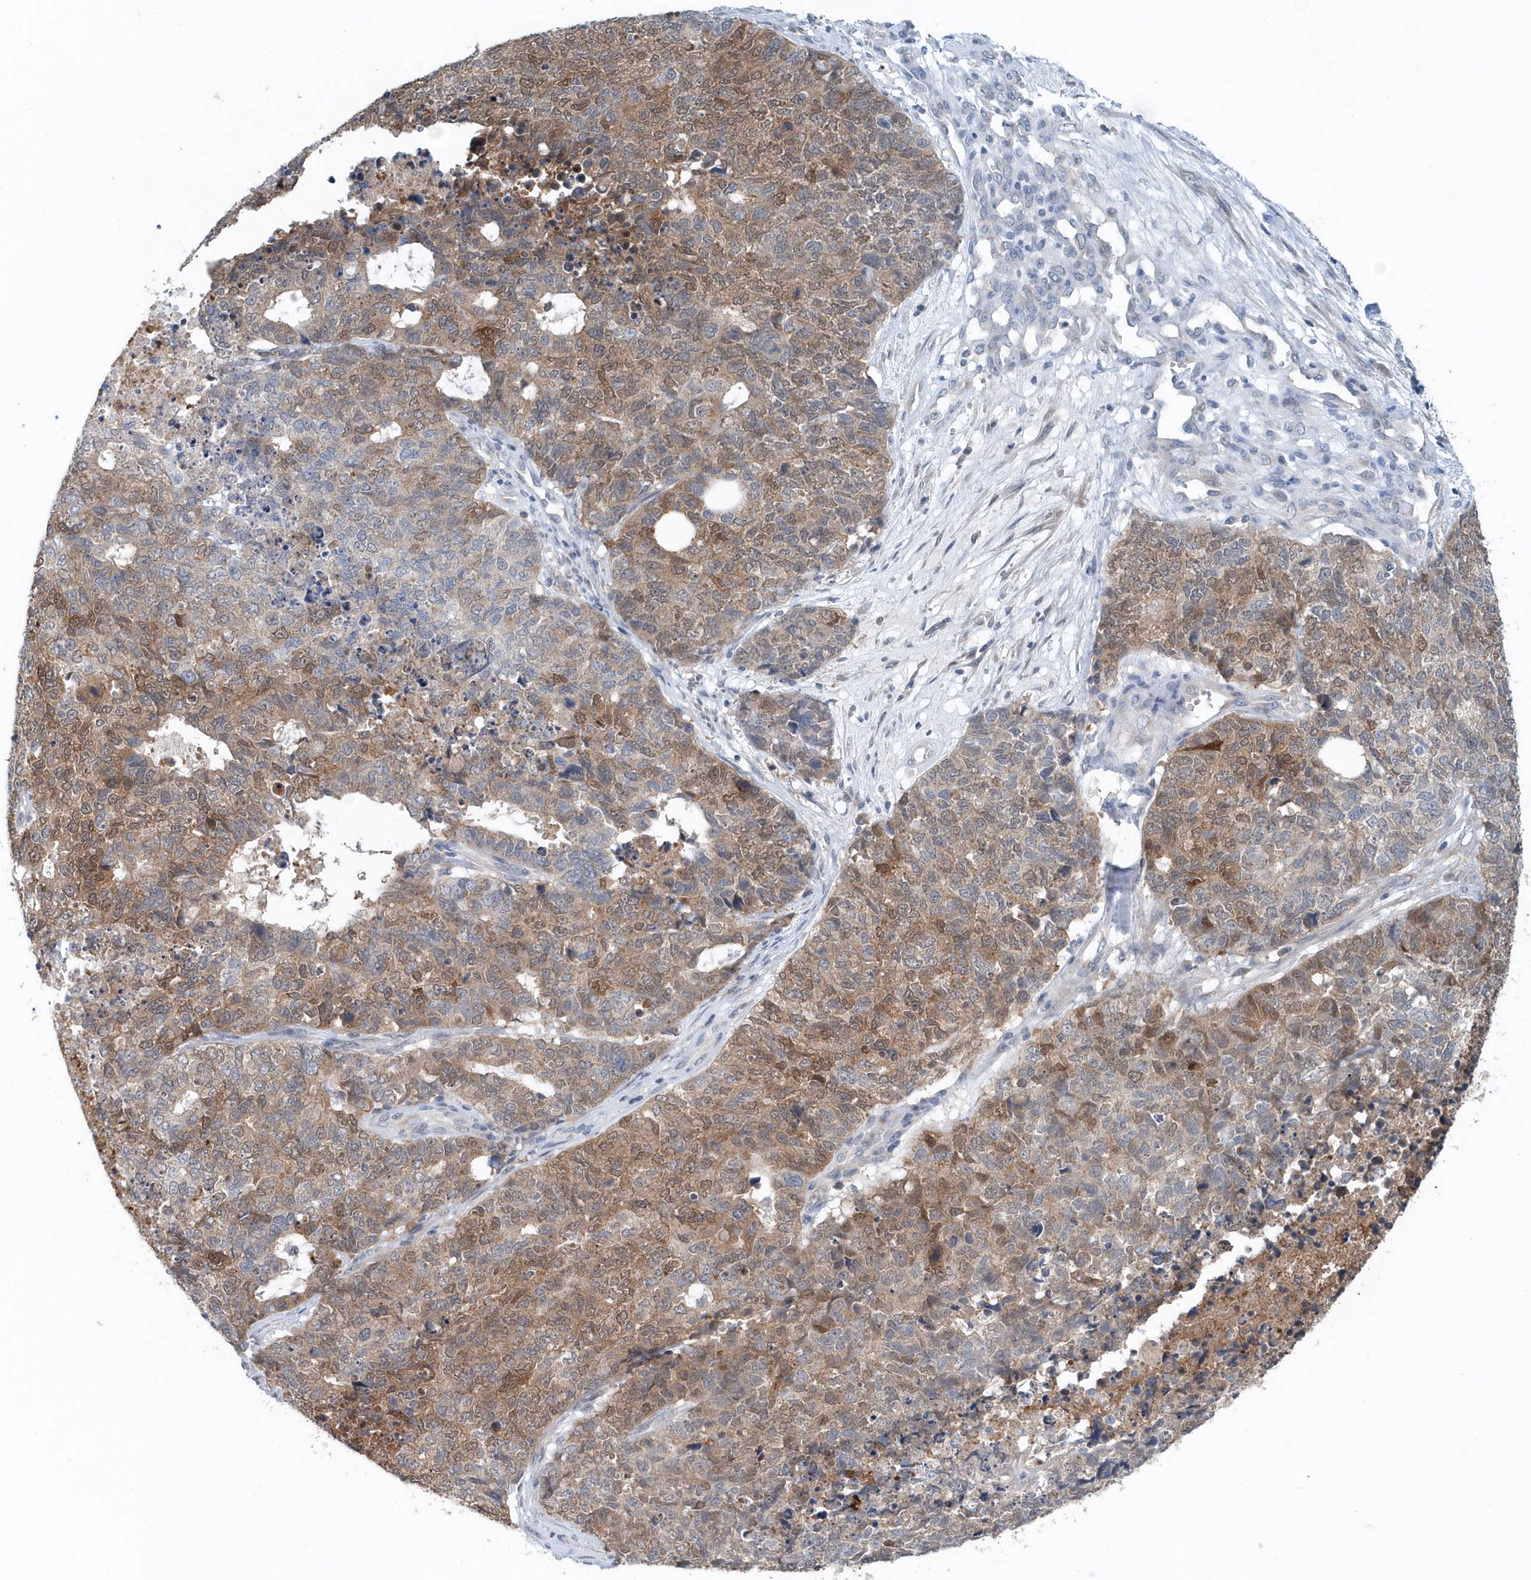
{"staining": {"intensity": "moderate", "quantity": ">75%", "location": "cytoplasmic/membranous,nuclear"}, "tissue": "cervical cancer", "cell_type": "Tumor cells", "image_type": "cancer", "snomed": [{"axis": "morphology", "description": "Squamous cell carcinoma, NOS"}, {"axis": "topography", "description": "Cervix"}], "caption": "Cervical squamous cell carcinoma stained with immunohistochemistry (IHC) reveals moderate cytoplasmic/membranous and nuclear positivity in approximately >75% of tumor cells. (Stains: DAB in brown, nuclei in blue, Microscopy: brightfield microscopy at high magnification).", "gene": "PFN2", "patient": {"sex": "female", "age": 63}}